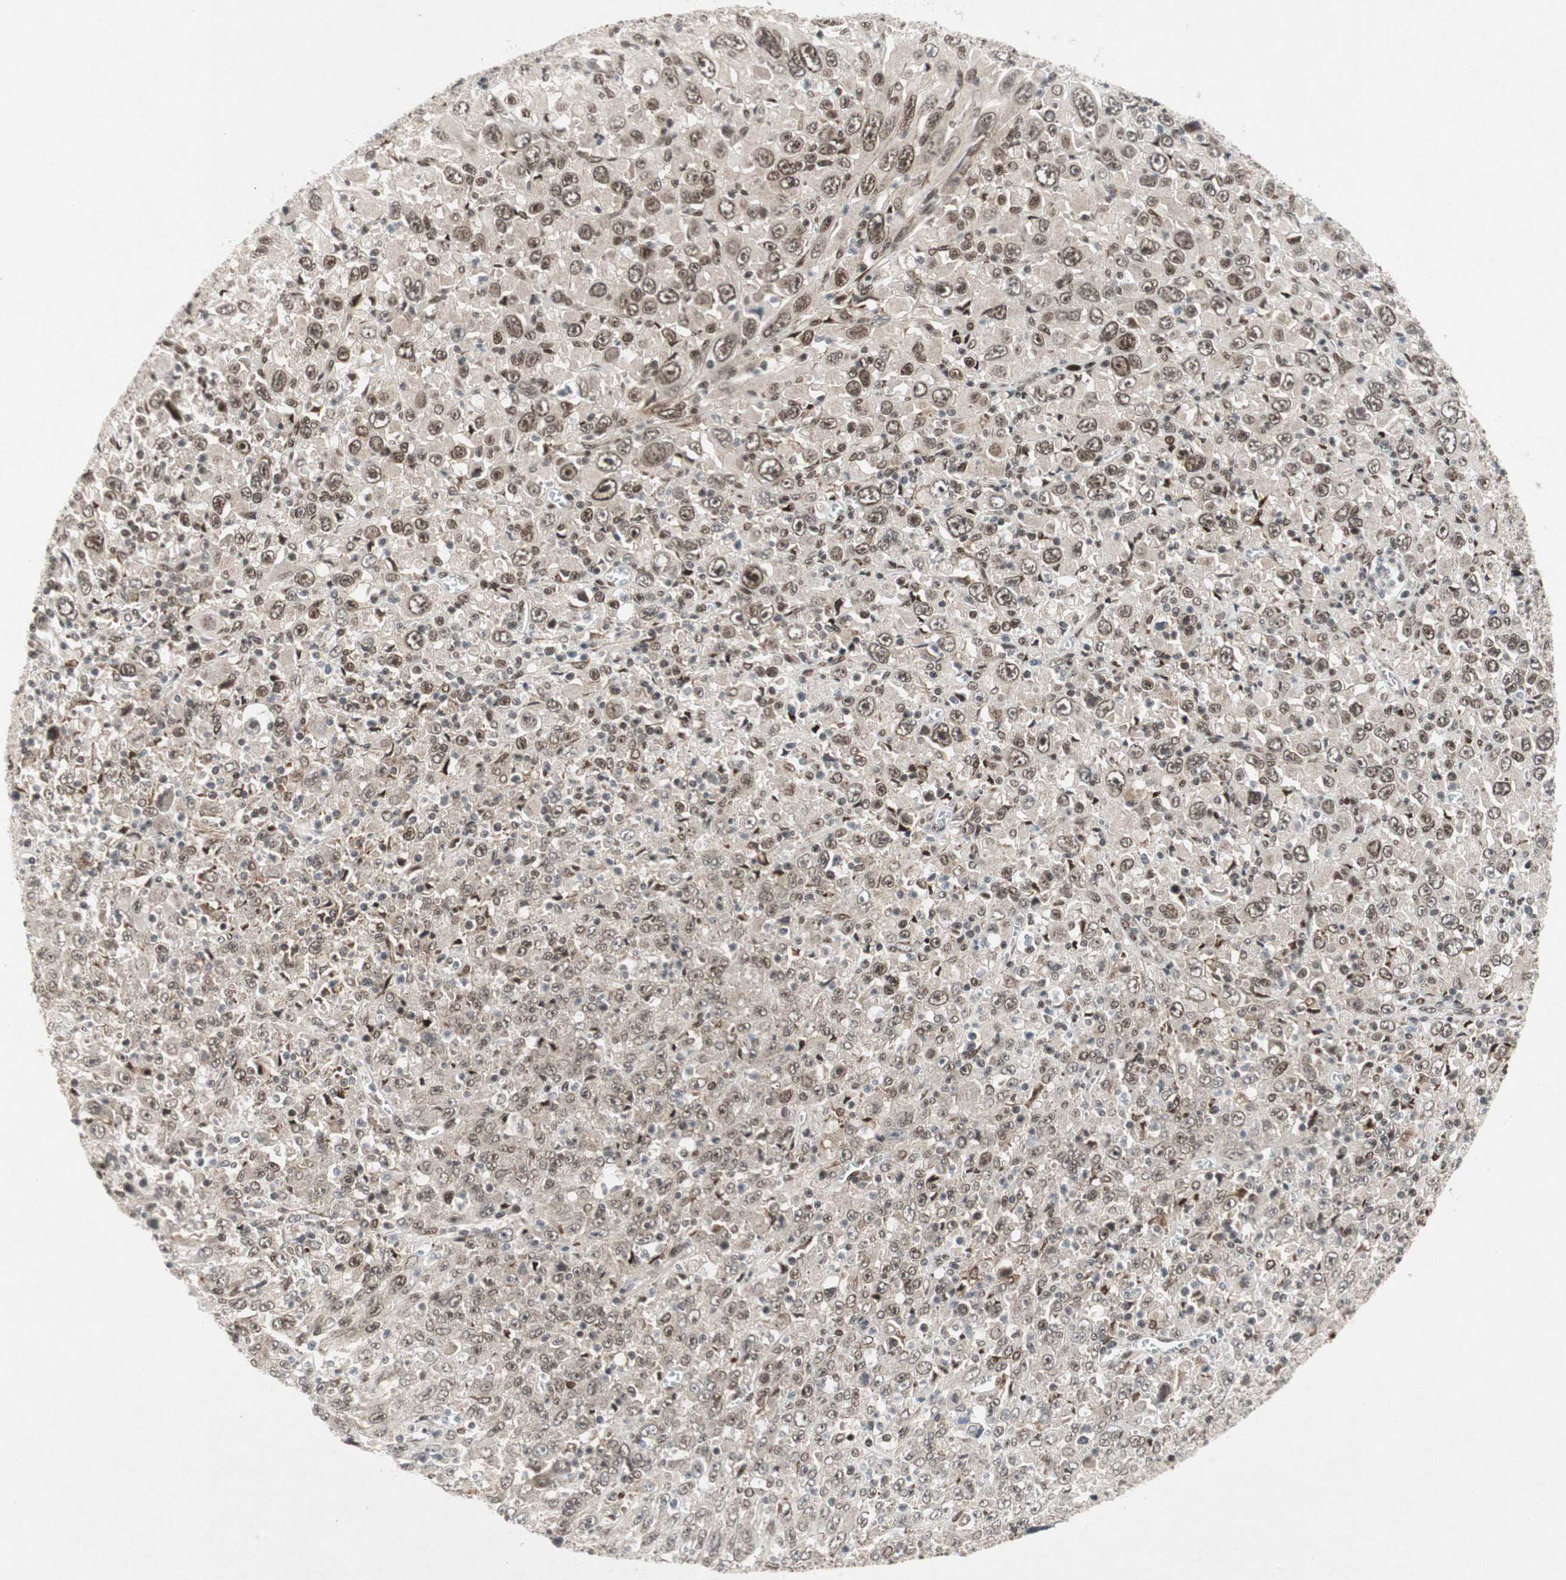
{"staining": {"intensity": "moderate", "quantity": ">75%", "location": "nuclear"}, "tissue": "melanoma", "cell_type": "Tumor cells", "image_type": "cancer", "snomed": [{"axis": "morphology", "description": "Malignant melanoma, Metastatic site"}, {"axis": "topography", "description": "Skin"}], "caption": "The micrograph shows staining of melanoma, revealing moderate nuclear protein expression (brown color) within tumor cells. (Brightfield microscopy of DAB IHC at high magnification).", "gene": "TCF12", "patient": {"sex": "female", "age": 56}}